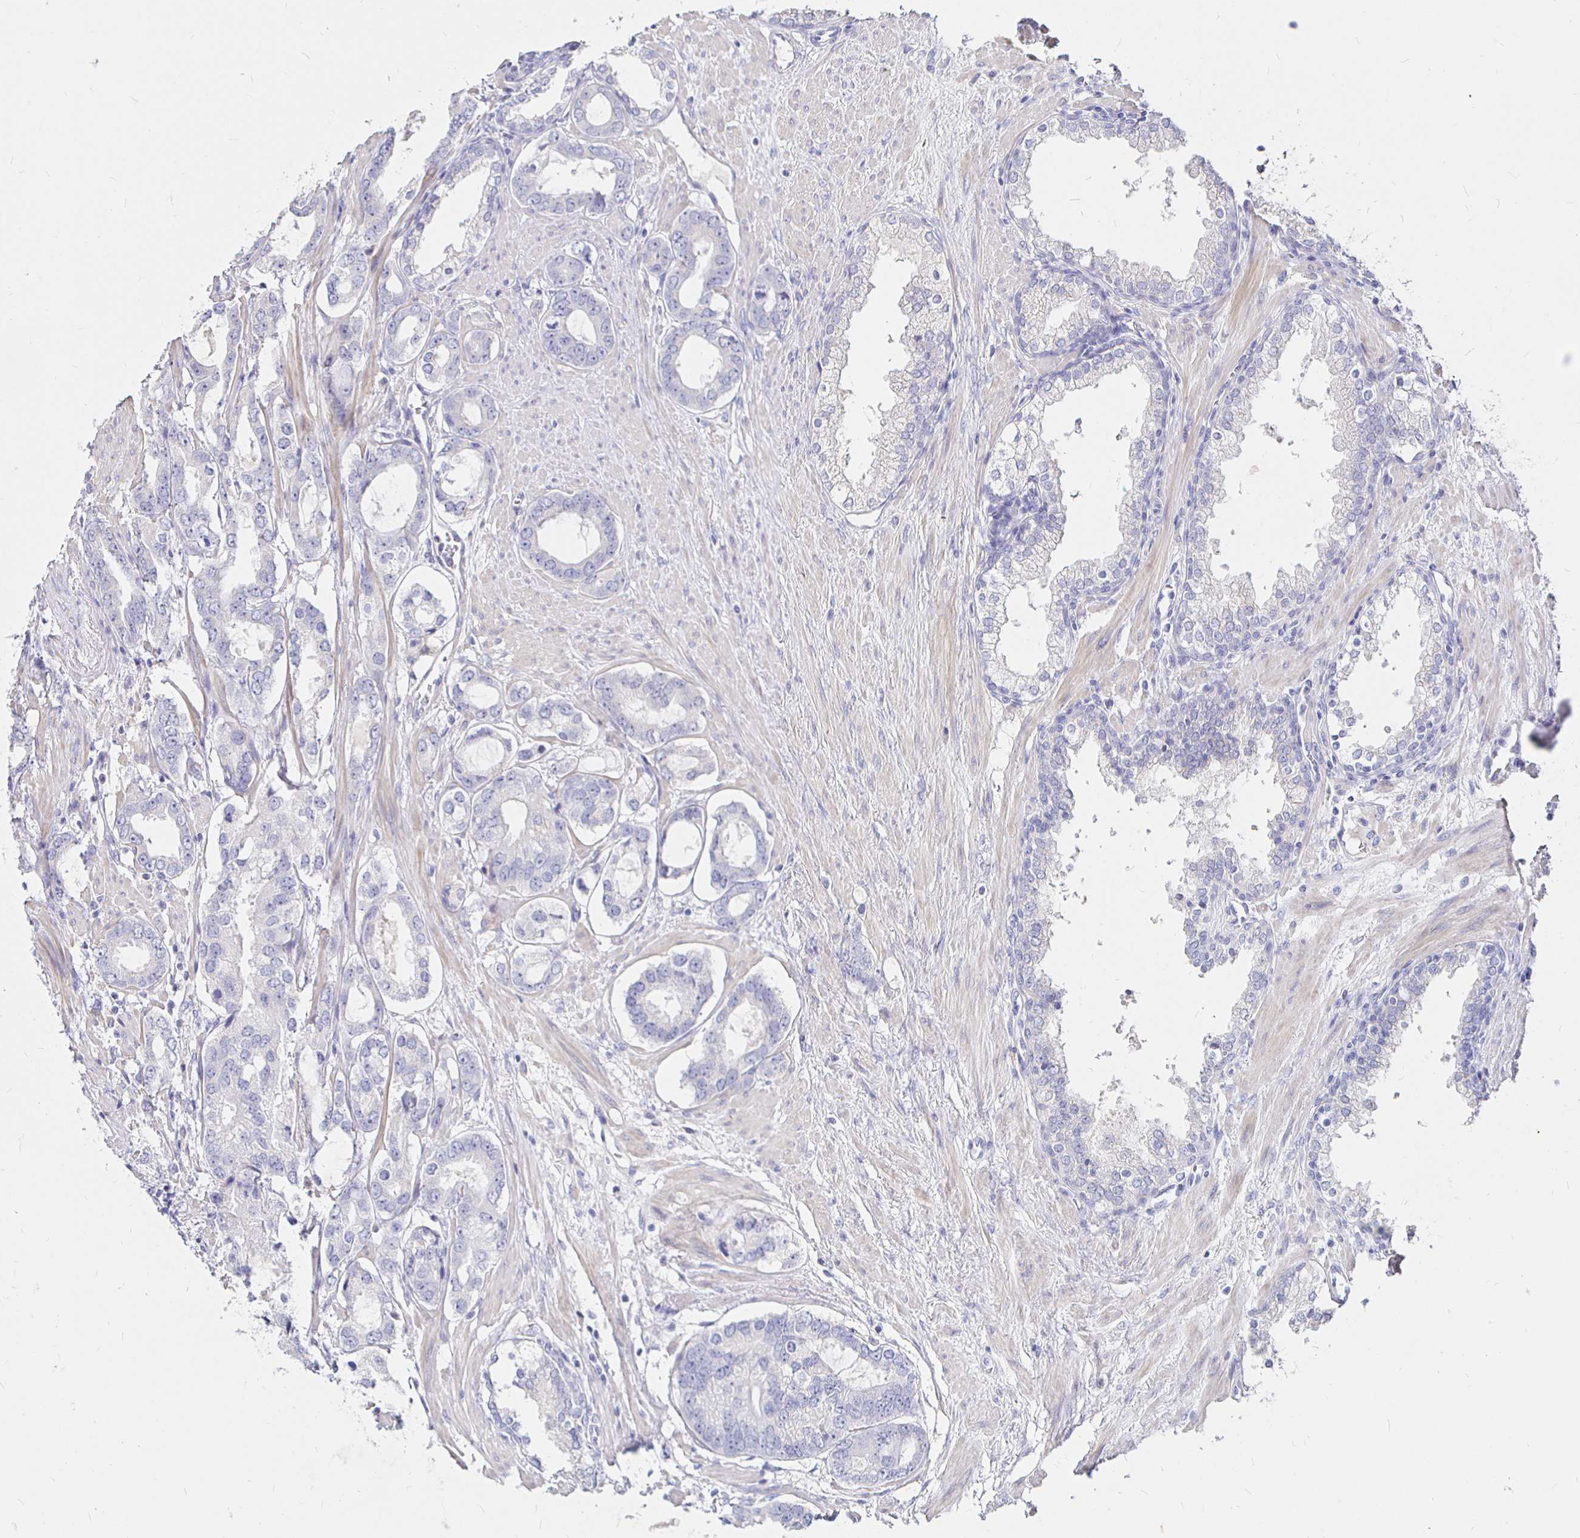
{"staining": {"intensity": "negative", "quantity": "none", "location": "none"}, "tissue": "prostate cancer", "cell_type": "Tumor cells", "image_type": "cancer", "snomed": [{"axis": "morphology", "description": "Adenocarcinoma, High grade"}, {"axis": "topography", "description": "Prostate"}], "caption": "Immunohistochemical staining of human prostate adenocarcinoma (high-grade) exhibits no significant staining in tumor cells.", "gene": "NECAB1", "patient": {"sex": "male", "age": 75}}